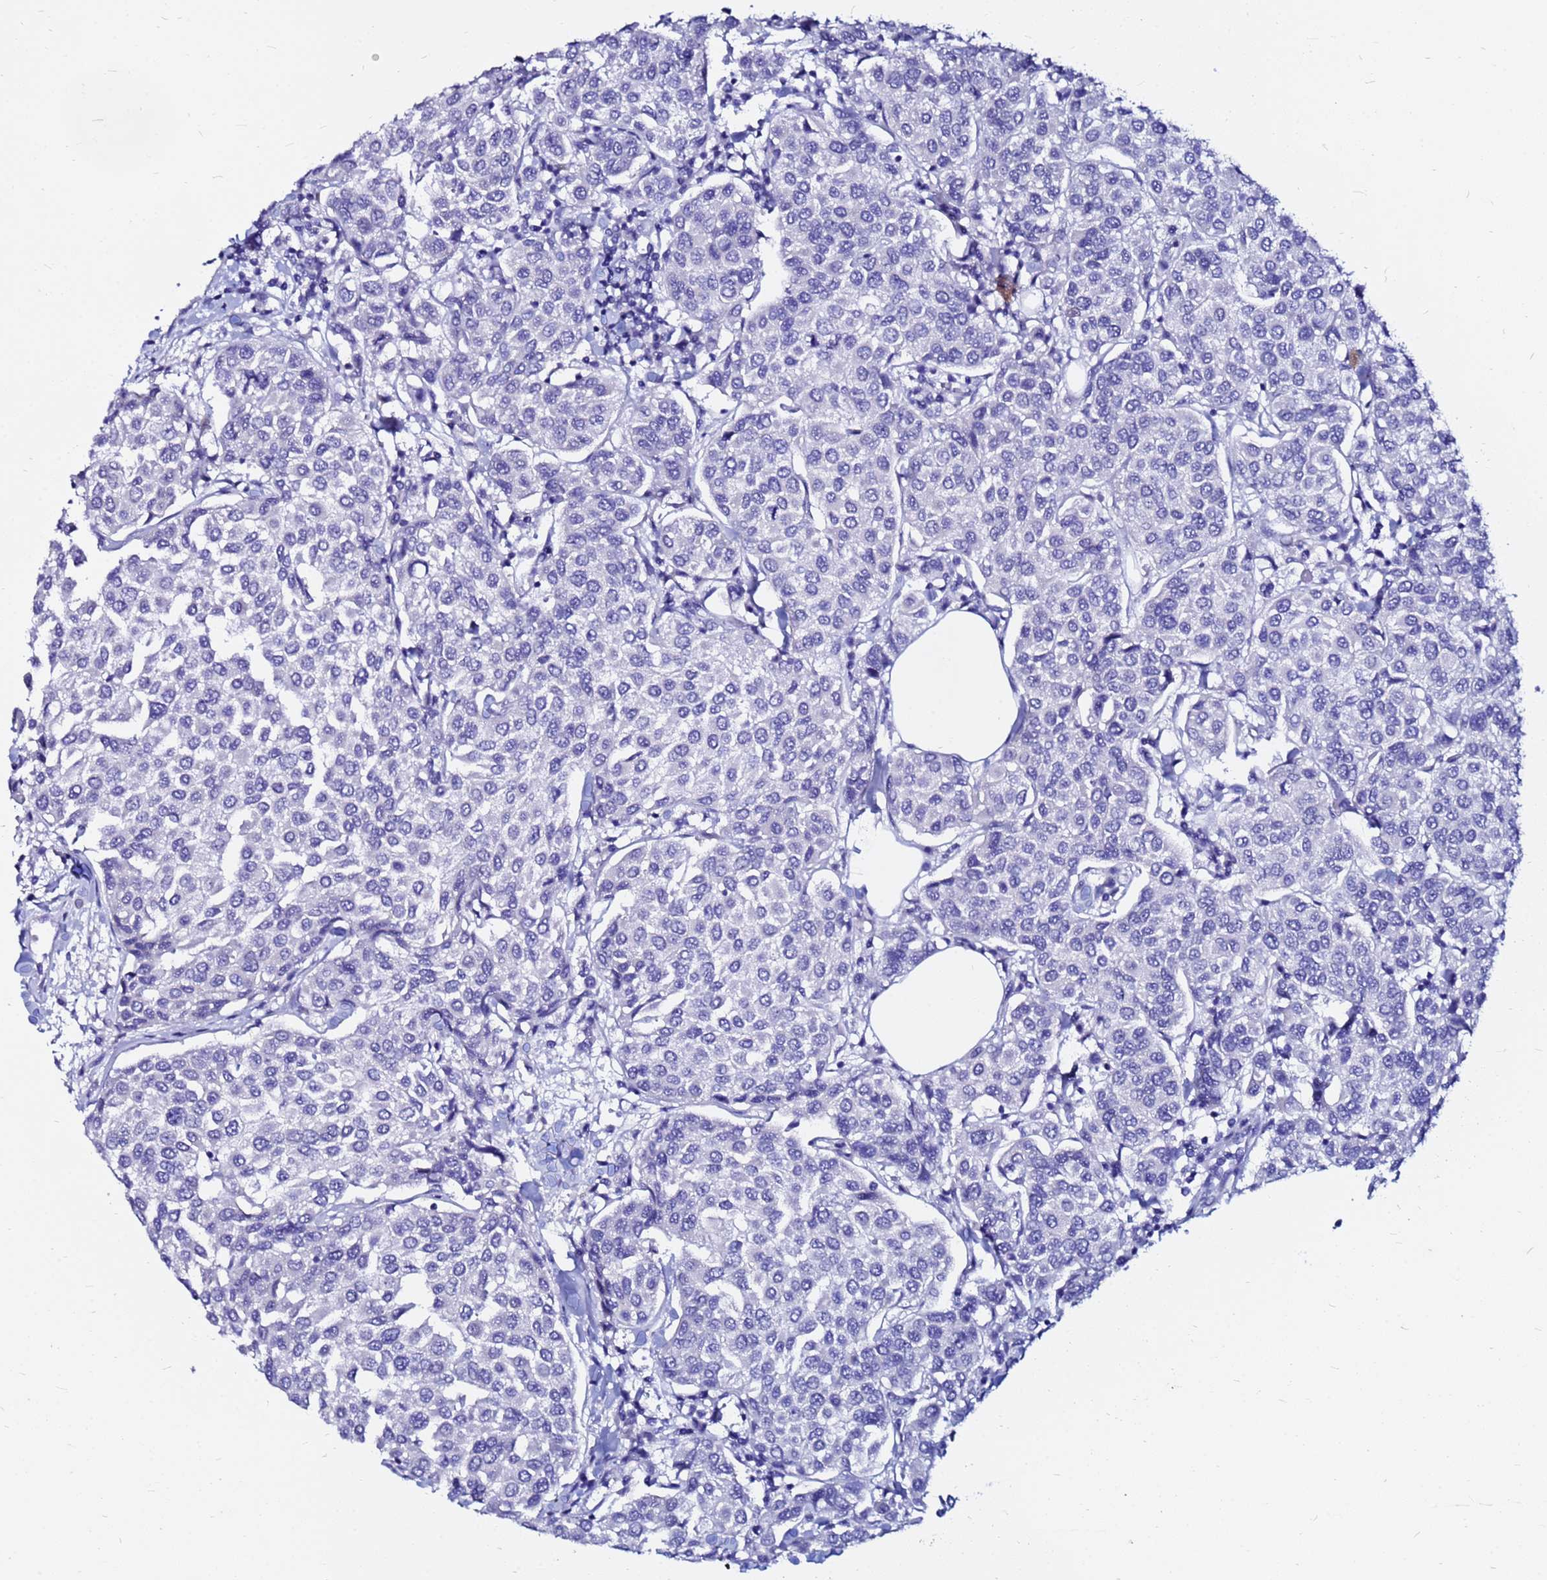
{"staining": {"intensity": "negative", "quantity": "none", "location": "none"}, "tissue": "breast cancer", "cell_type": "Tumor cells", "image_type": "cancer", "snomed": [{"axis": "morphology", "description": "Duct carcinoma"}, {"axis": "topography", "description": "Breast"}], "caption": "The micrograph demonstrates no significant expression in tumor cells of breast invasive ductal carcinoma.", "gene": "PPP1R14C", "patient": {"sex": "female", "age": 55}}